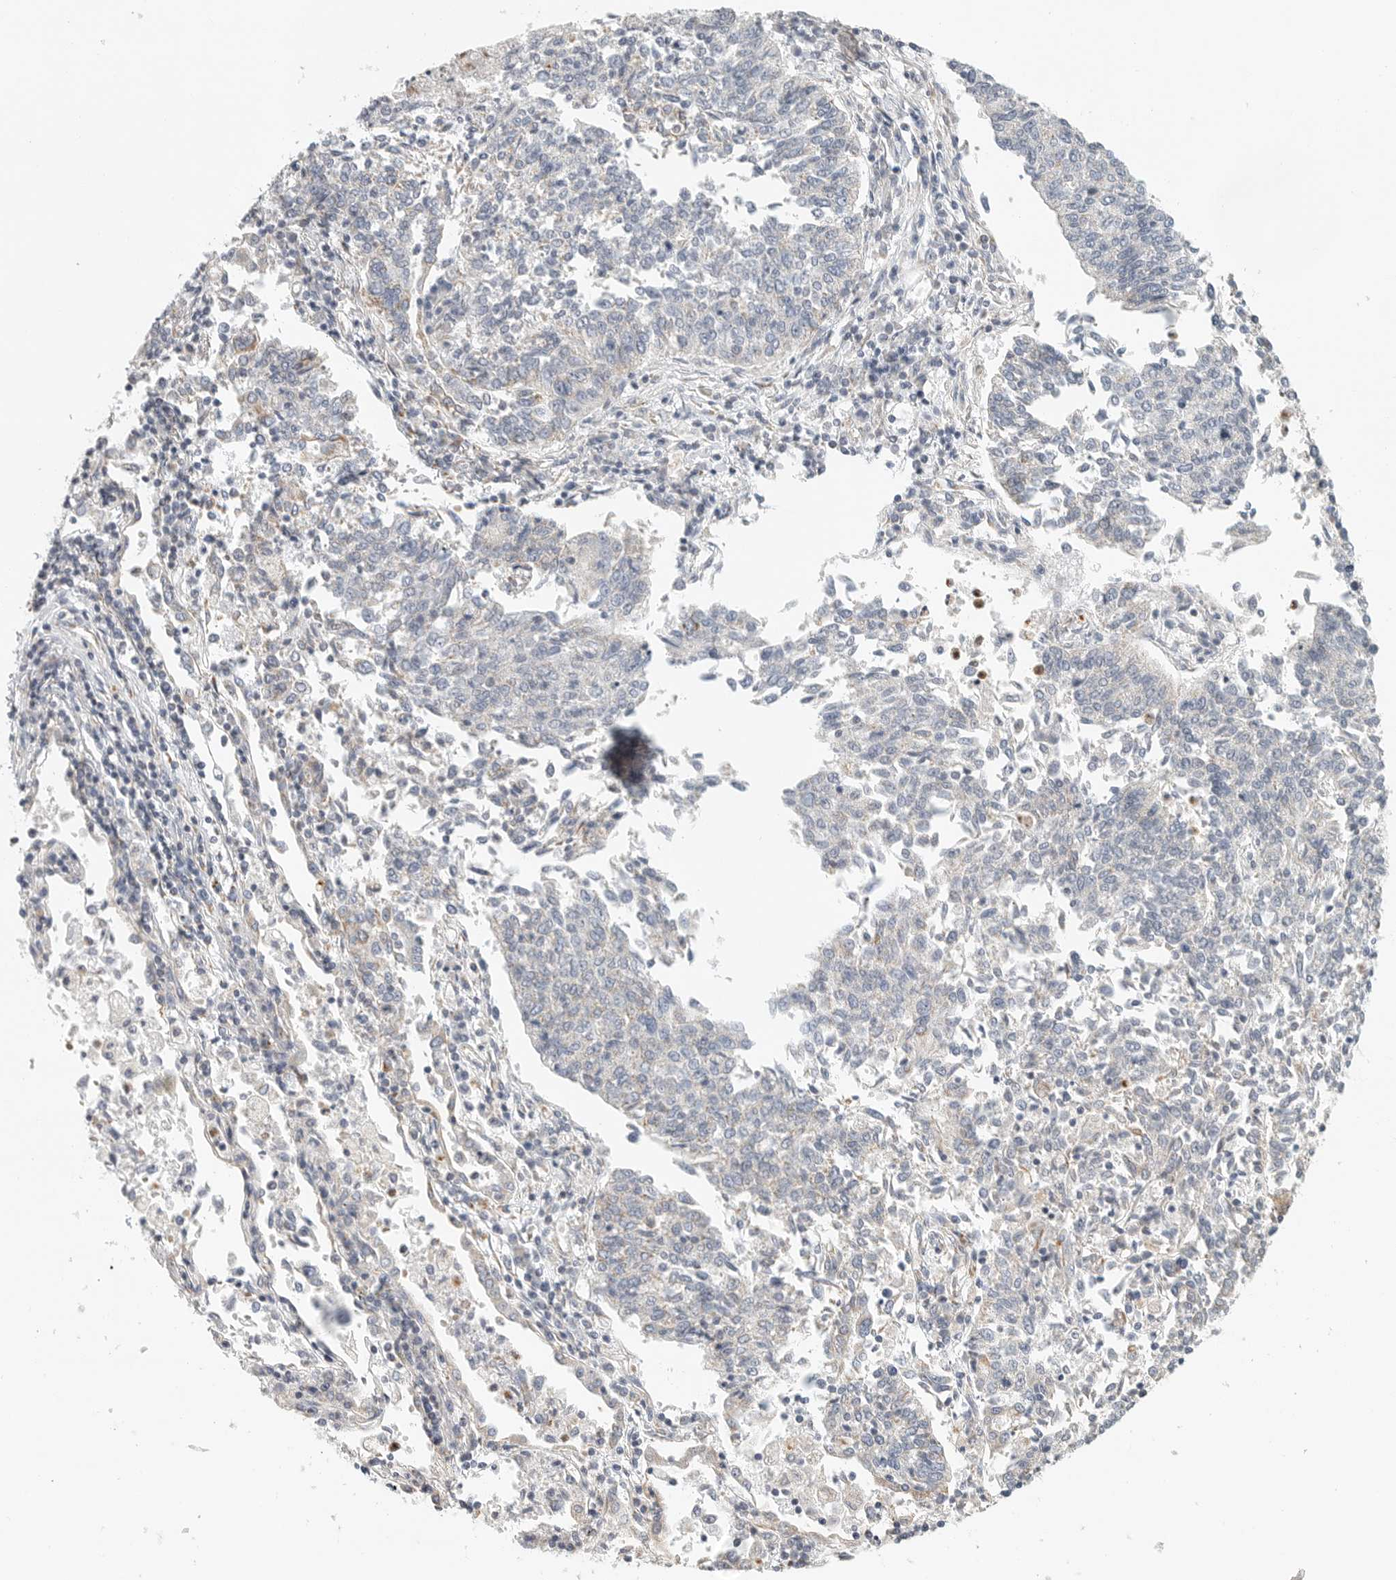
{"staining": {"intensity": "weak", "quantity": "25%-75%", "location": "cytoplasmic/membranous"}, "tissue": "lung cancer", "cell_type": "Tumor cells", "image_type": "cancer", "snomed": [{"axis": "morphology", "description": "Normal tissue, NOS"}, {"axis": "morphology", "description": "Squamous cell carcinoma, NOS"}, {"axis": "topography", "description": "Cartilage tissue"}, {"axis": "topography", "description": "Lung"}, {"axis": "topography", "description": "Peripheral nerve tissue"}], "caption": "There is low levels of weak cytoplasmic/membranous staining in tumor cells of lung cancer (squamous cell carcinoma), as demonstrated by immunohistochemical staining (brown color).", "gene": "SLC25A26", "patient": {"sex": "female", "age": 49}}